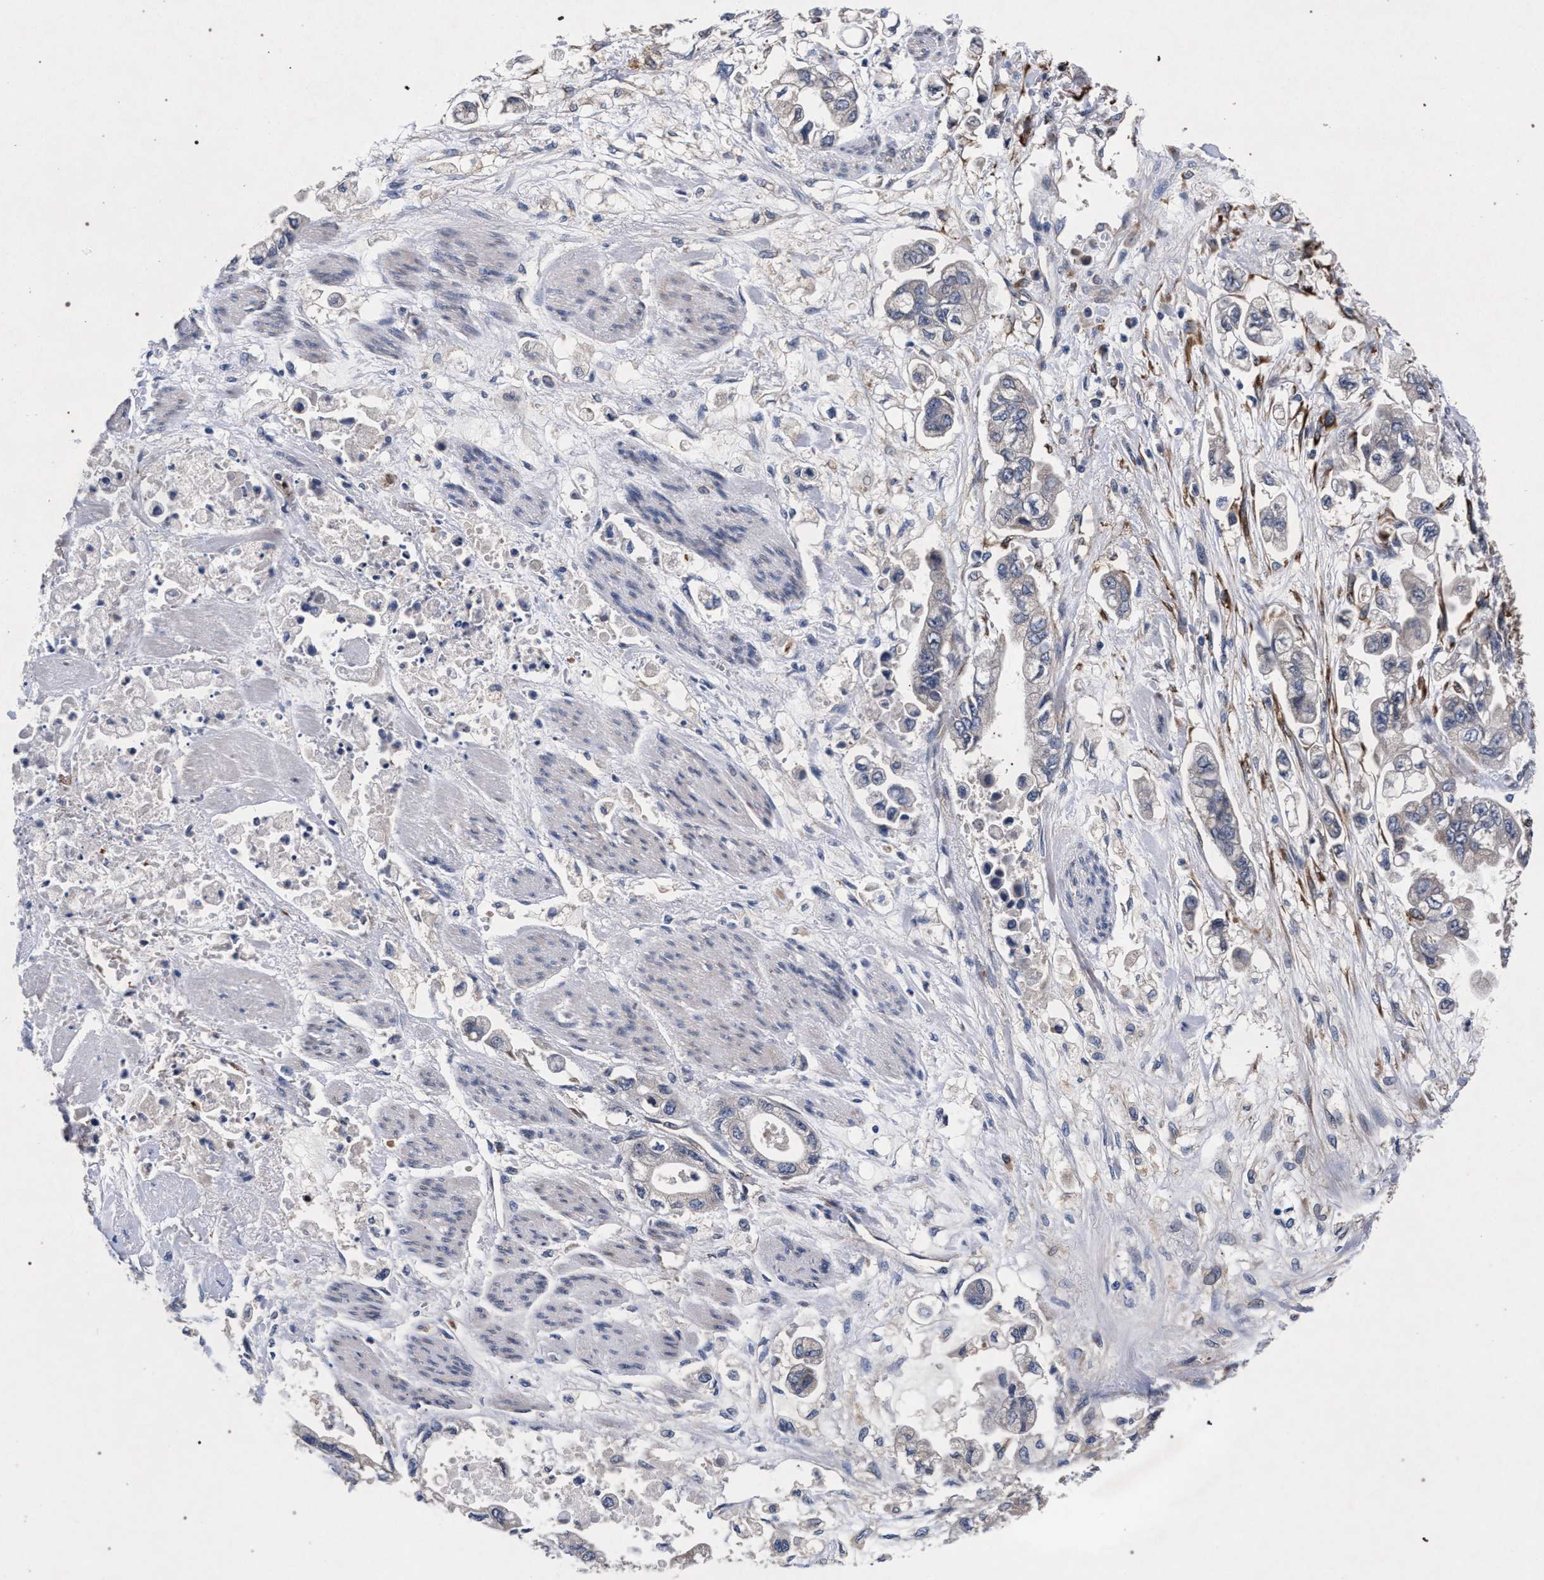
{"staining": {"intensity": "negative", "quantity": "none", "location": "none"}, "tissue": "stomach cancer", "cell_type": "Tumor cells", "image_type": "cancer", "snomed": [{"axis": "morphology", "description": "Normal tissue, NOS"}, {"axis": "morphology", "description": "Adenocarcinoma, NOS"}, {"axis": "topography", "description": "Stomach"}], "caption": "Tumor cells are negative for protein expression in human adenocarcinoma (stomach).", "gene": "NEK7", "patient": {"sex": "male", "age": 62}}